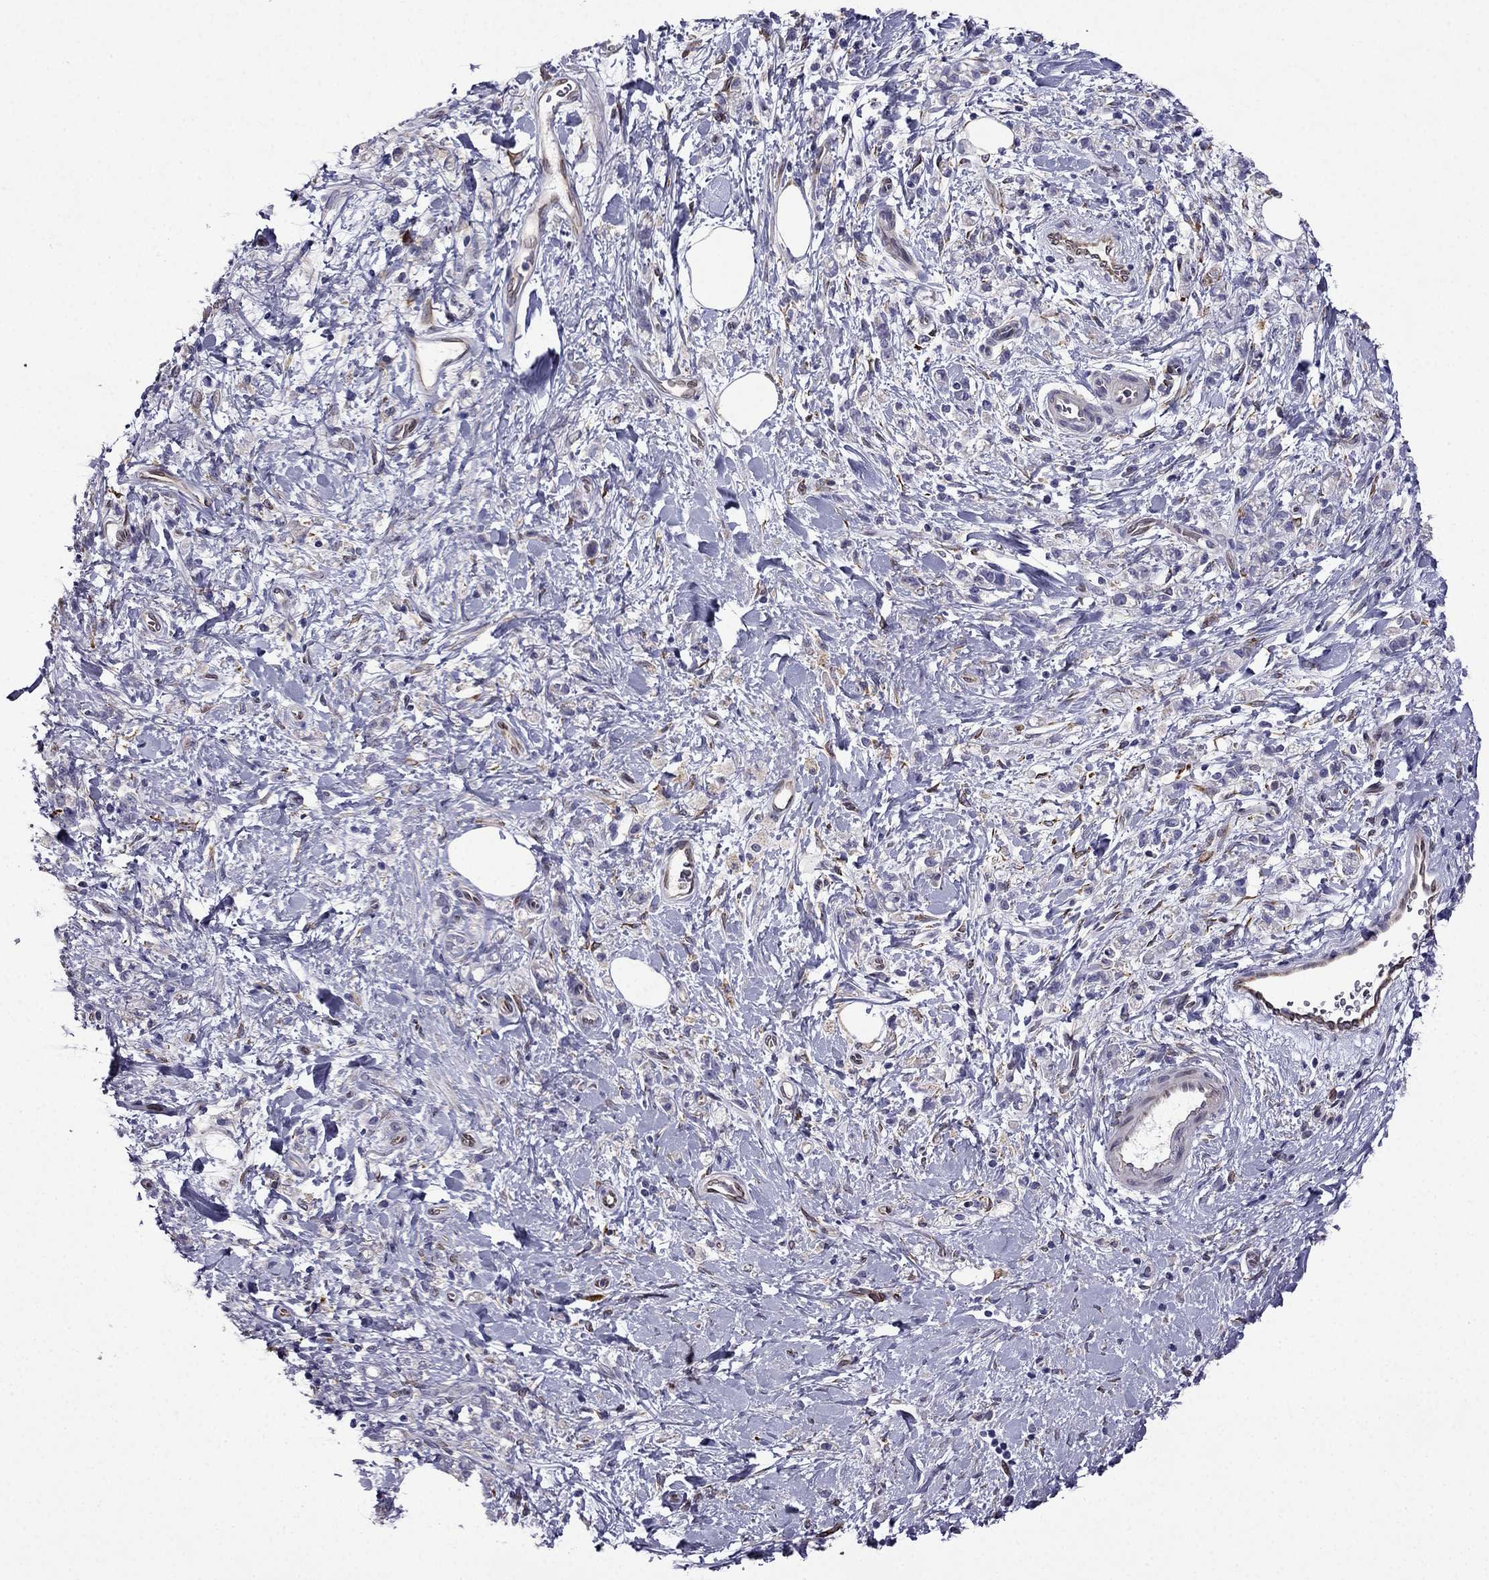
{"staining": {"intensity": "negative", "quantity": "none", "location": "none"}, "tissue": "stomach cancer", "cell_type": "Tumor cells", "image_type": "cancer", "snomed": [{"axis": "morphology", "description": "Adenocarcinoma, NOS"}, {"axis": "topography", "description": "Stomach"}], "caption": "The micrograph exhibits no staining of tumor cells in adenocarcinoma (stomach). (Brightfield microscopy of DAB (3,3'-diaminobenzidine) IHC at high magnification).", "gene": "IKBIP", "patient": {"sex": "male", "age": 77}}